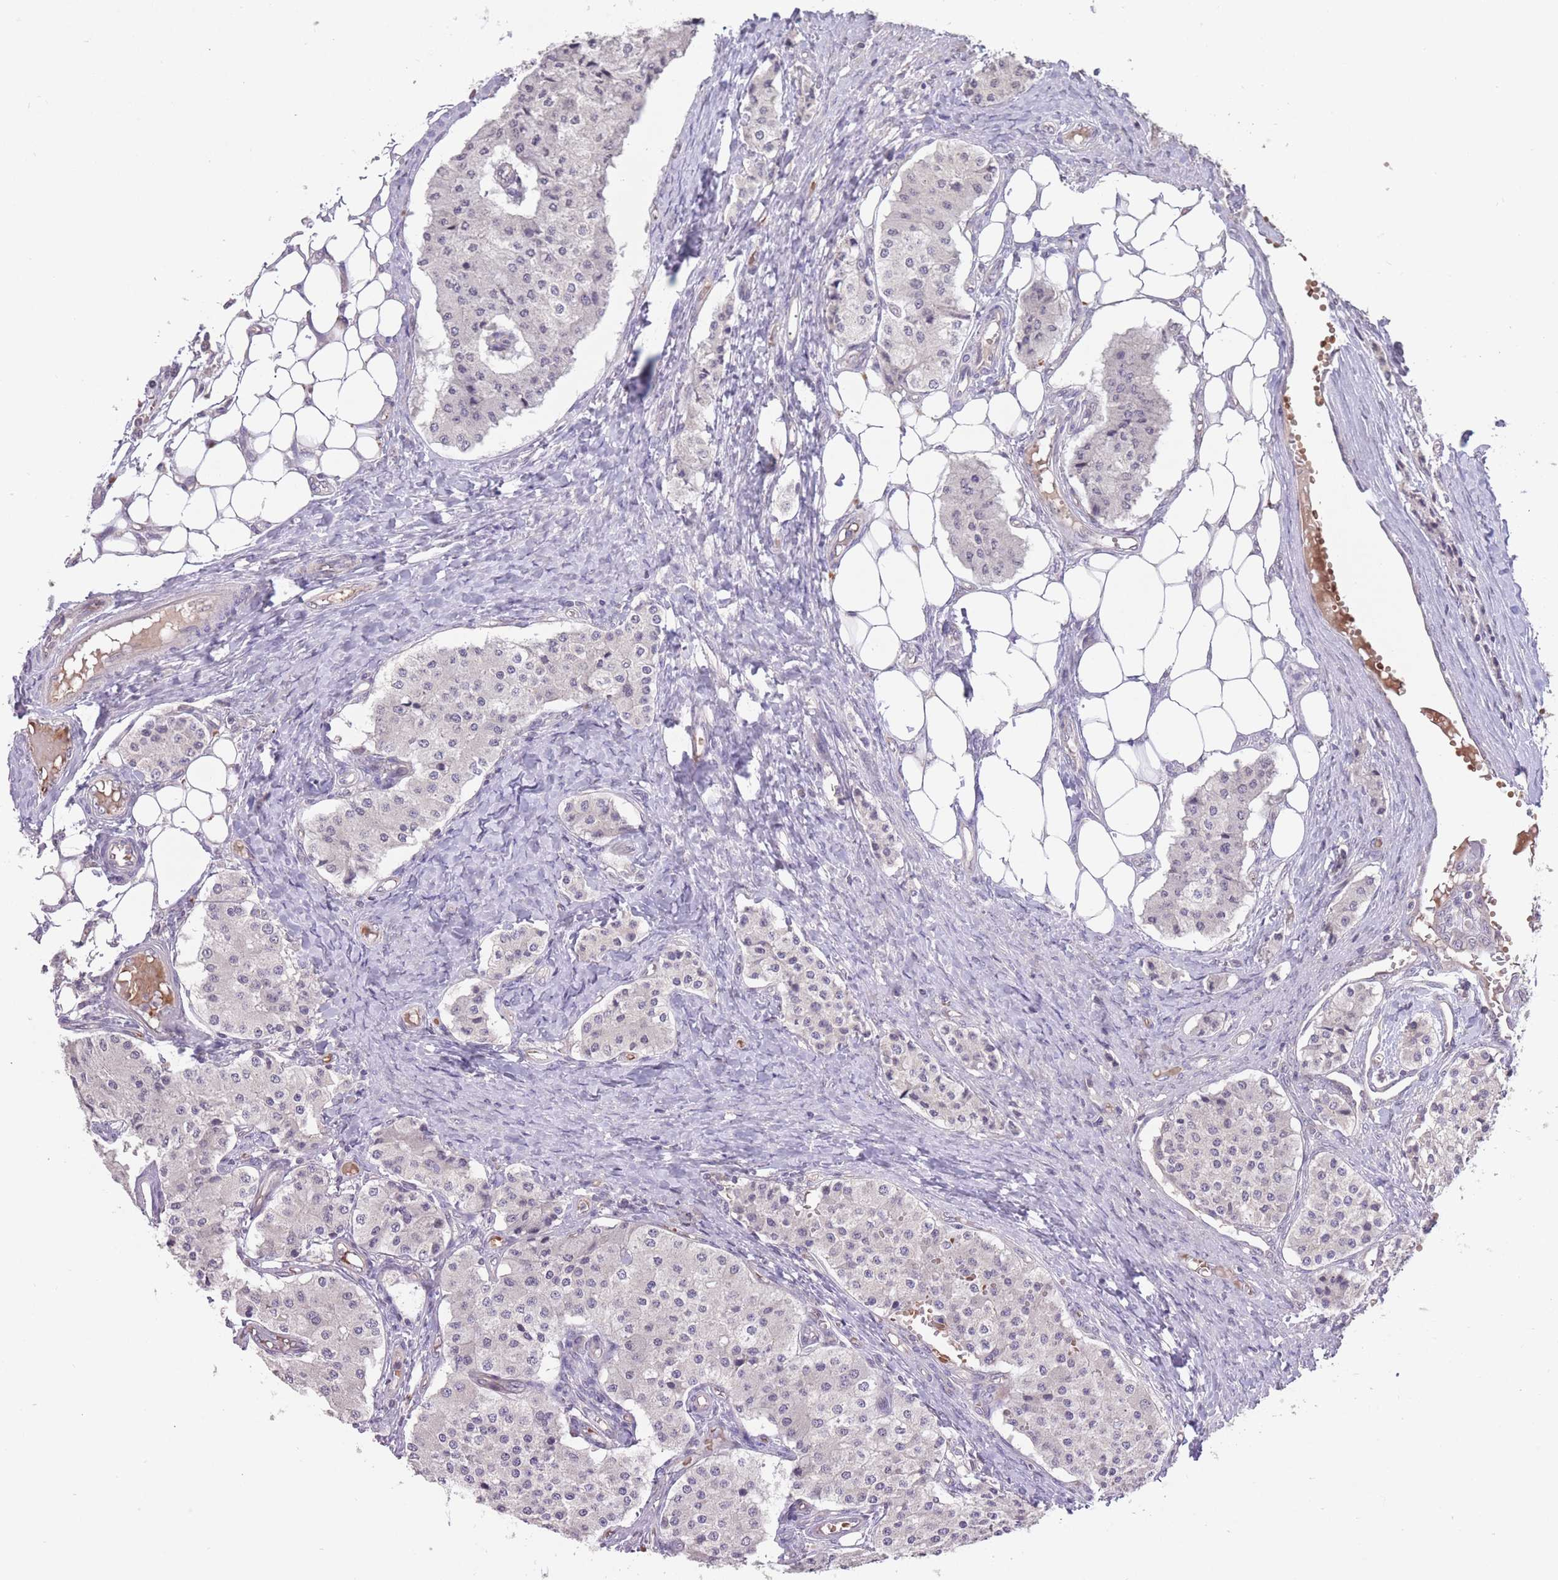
{"staining": {"intensity": "negative", "quantity": "none", "location": "none"}, "tissue": "carcinoid", "cell_type": "Tumor cells", "image_type": "cancer", "snomed": [{"axis": "morphology", "description": "Carcinoid, malignant, NOS"}, {"axis": "topography", "description": "Colon"}], "caption": "There is no significant staining in tumor cells of malignant carcinoid.", "gene": "ADCYAP1R1", "patient": {"sex": "female", "age": 52}}